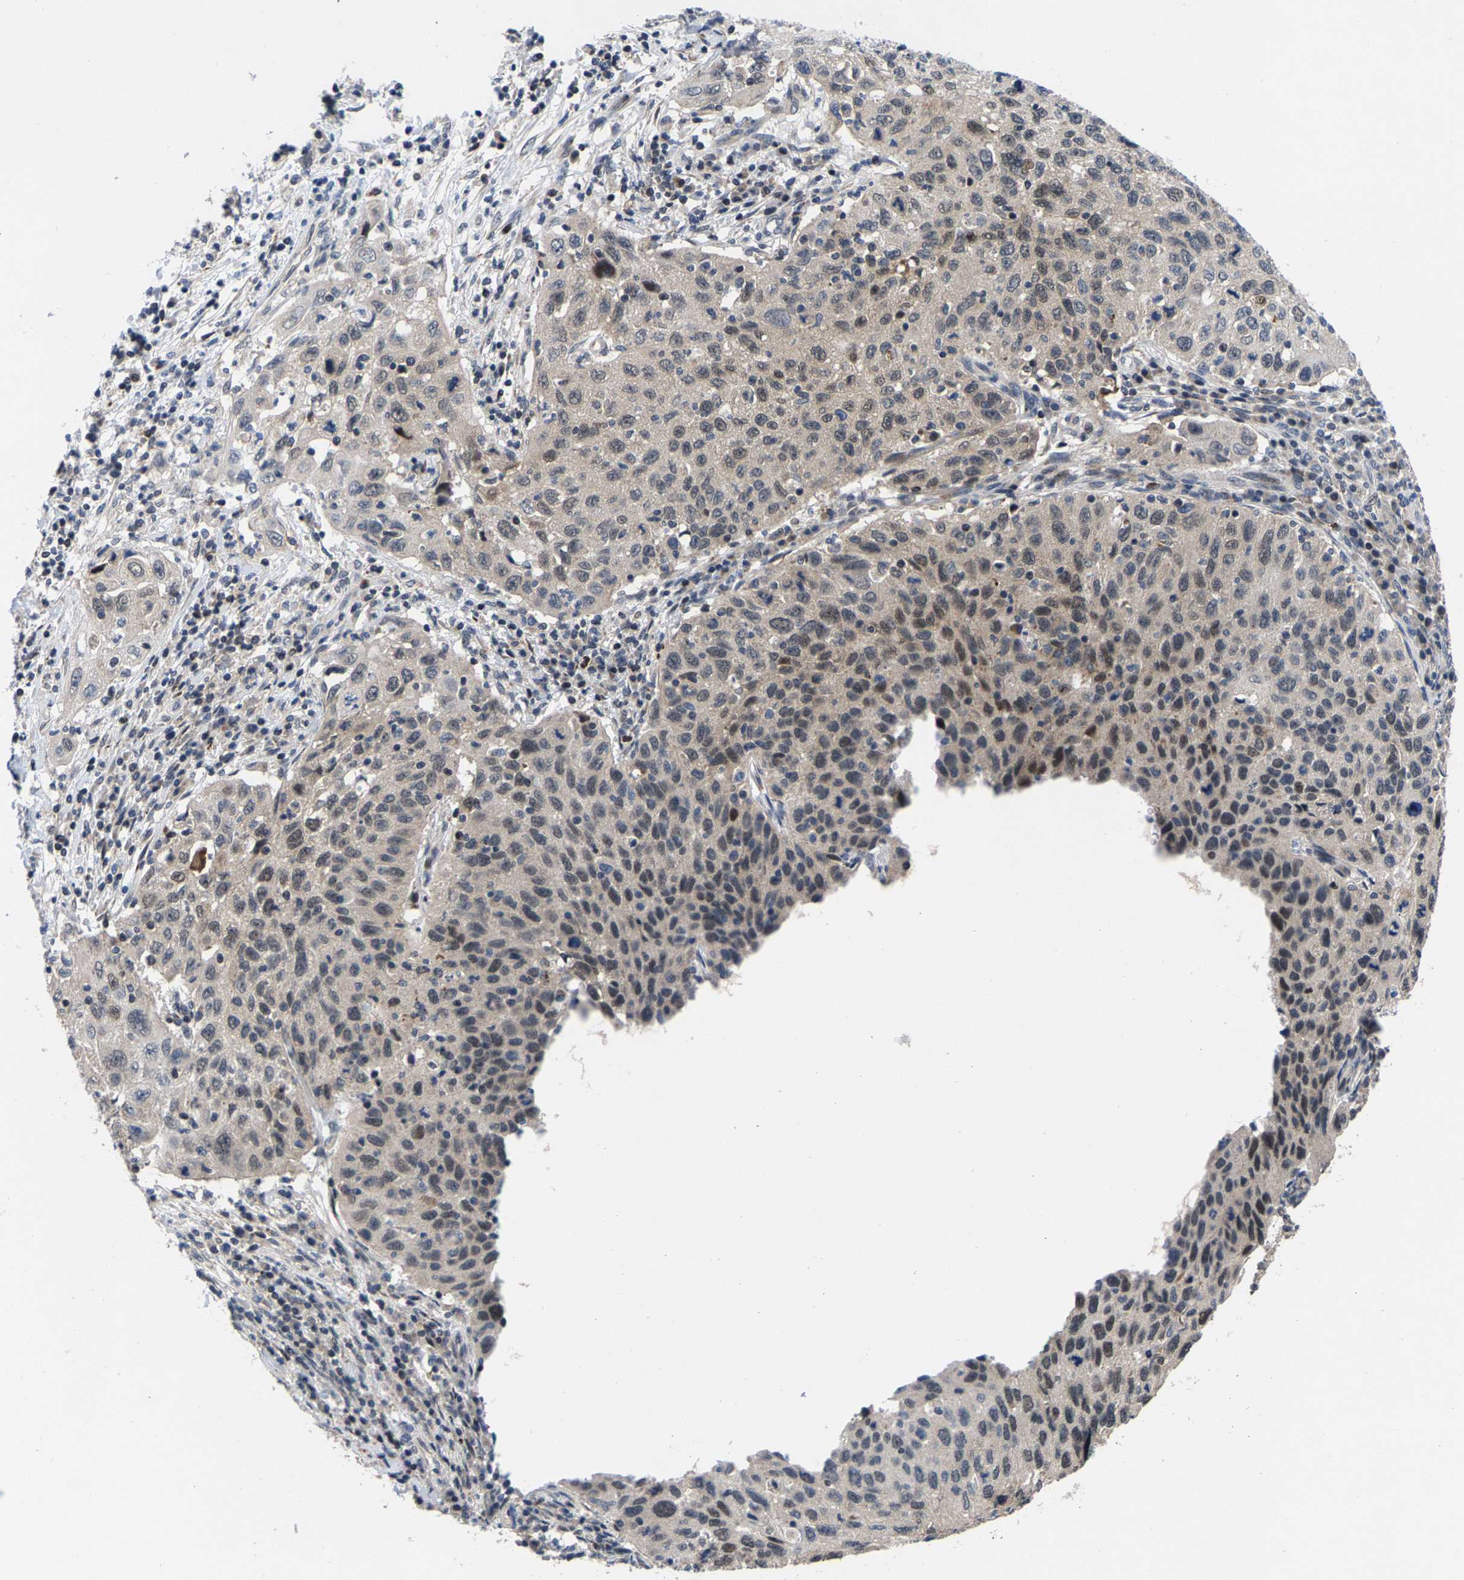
{"staining": {"intensity": "moderate", "quantity": "<25%", "location": "cytoplasmic/membranous,nuclear"}, "tissue": "cervical cancer", "cell_type": "Tumor cells", "image_type": "cancer", "snomed": [{"axis": "morphology", "description": "Squamous cell carcinoma, NOS"}, {"axis": "topography", "description": "Cervix"}], "caption": "Moderate cytoplasmic/membranous and nuclear positivity for a protein is present in approximately <25% of tumor cells of cervical squamous cell carcinoma using immunohistochemistry (IHC).", "gene": "TDRKH", "patient": {"sex": "female", "age": 53}}